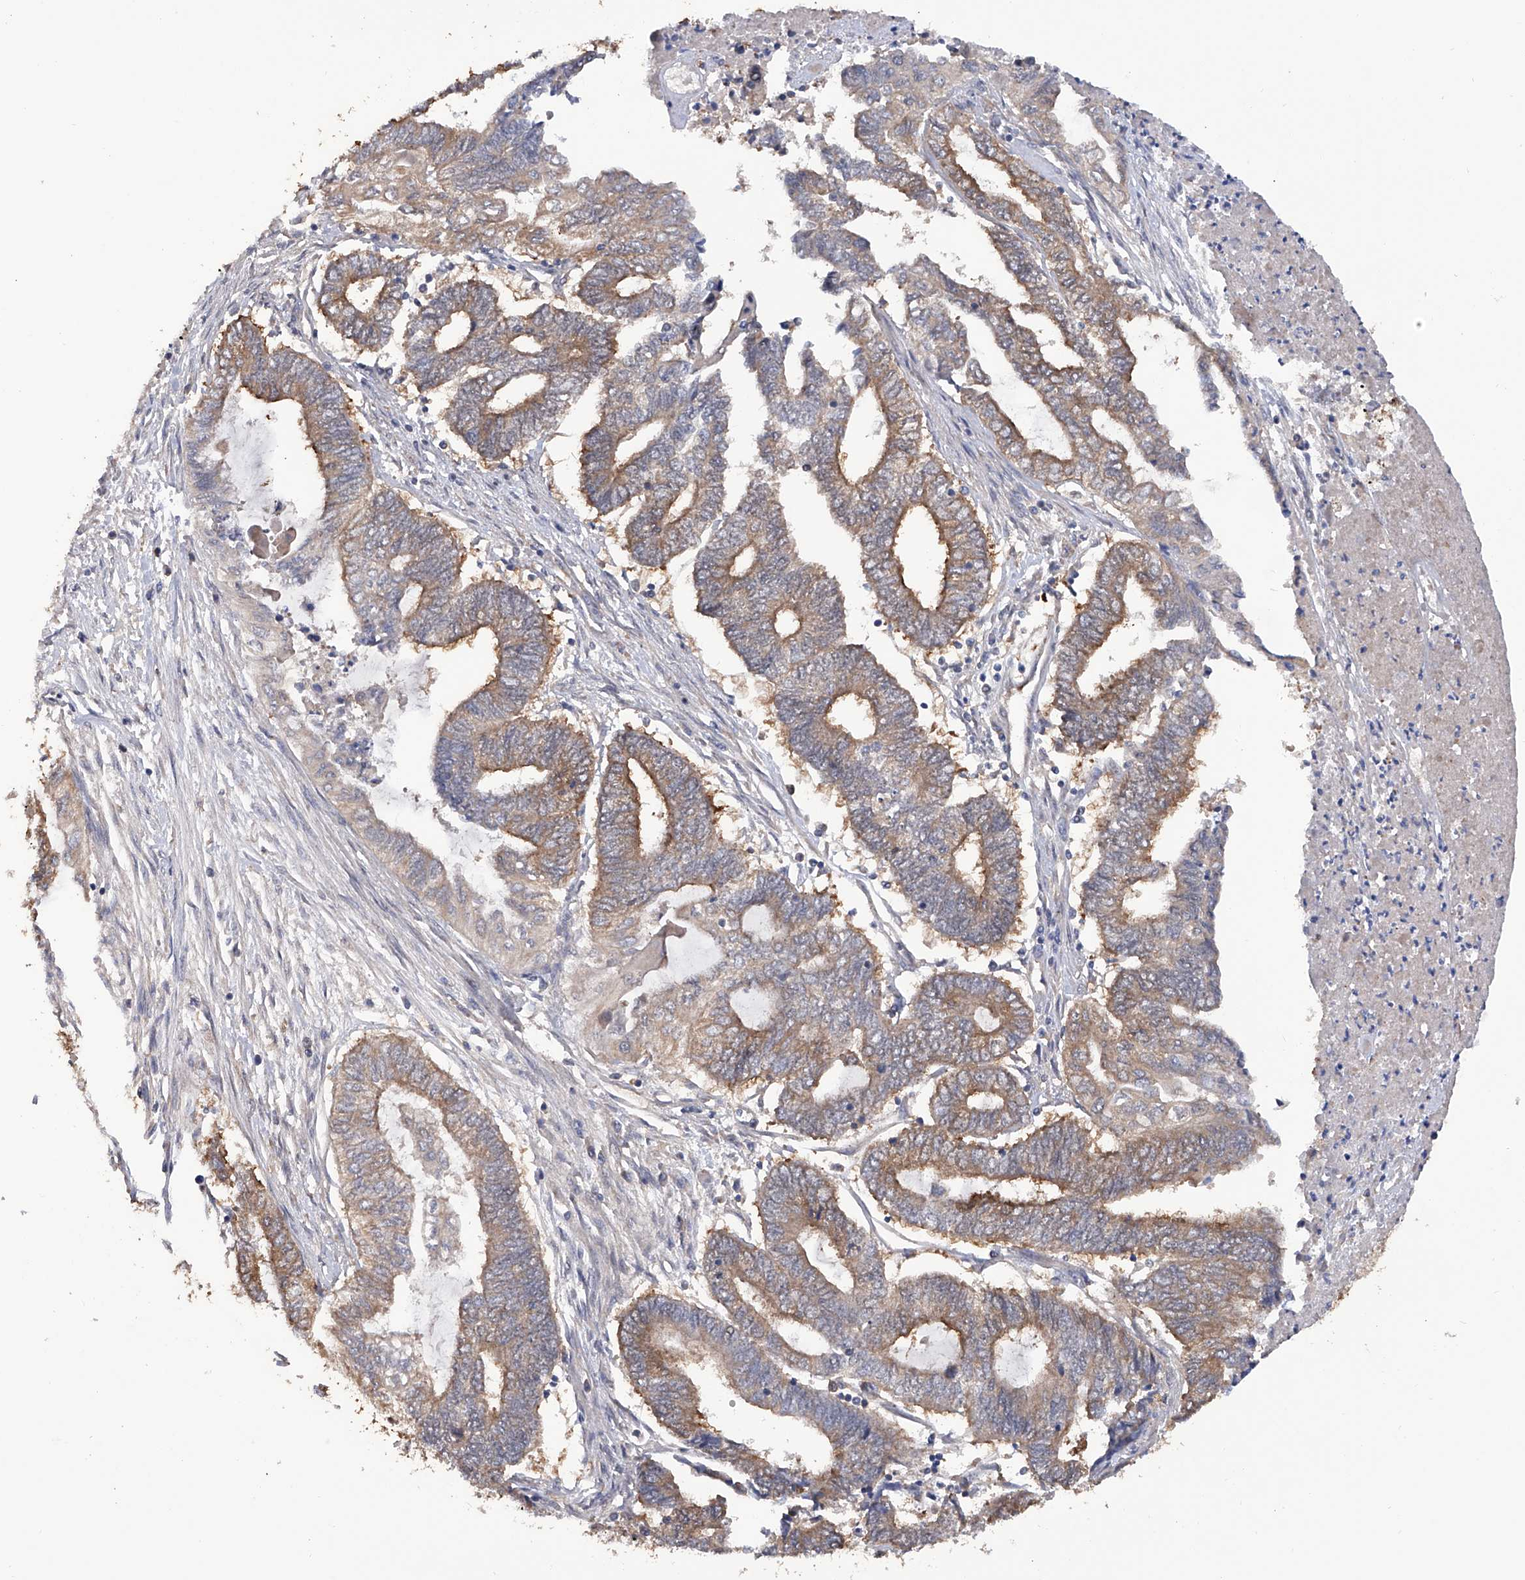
{"staining": {"intensity": "moderate", "quantity": "25%-75%", "location": "cytoplasmic/membranous"}, "tissue": "endometrial cancer", "cell_type": "Tumor cells", "image_type": "cancer", "snomed": [{"axis": "morphology", "description": "Adenocarcinoma, NOS"}, {"axis": "topography", "description": "Uterus"}, {"axis": "topography", "description": "Endometrium"}], "caption": "This histopathology image reveals IHC staining of human adenocarcinoma (endometrial), with medium moderate cytoplasmic/membranous expression in about 25%-75% of tumor cells.", "gene": "NUDT17", "patient": {"sex": "female", "age": 70}}